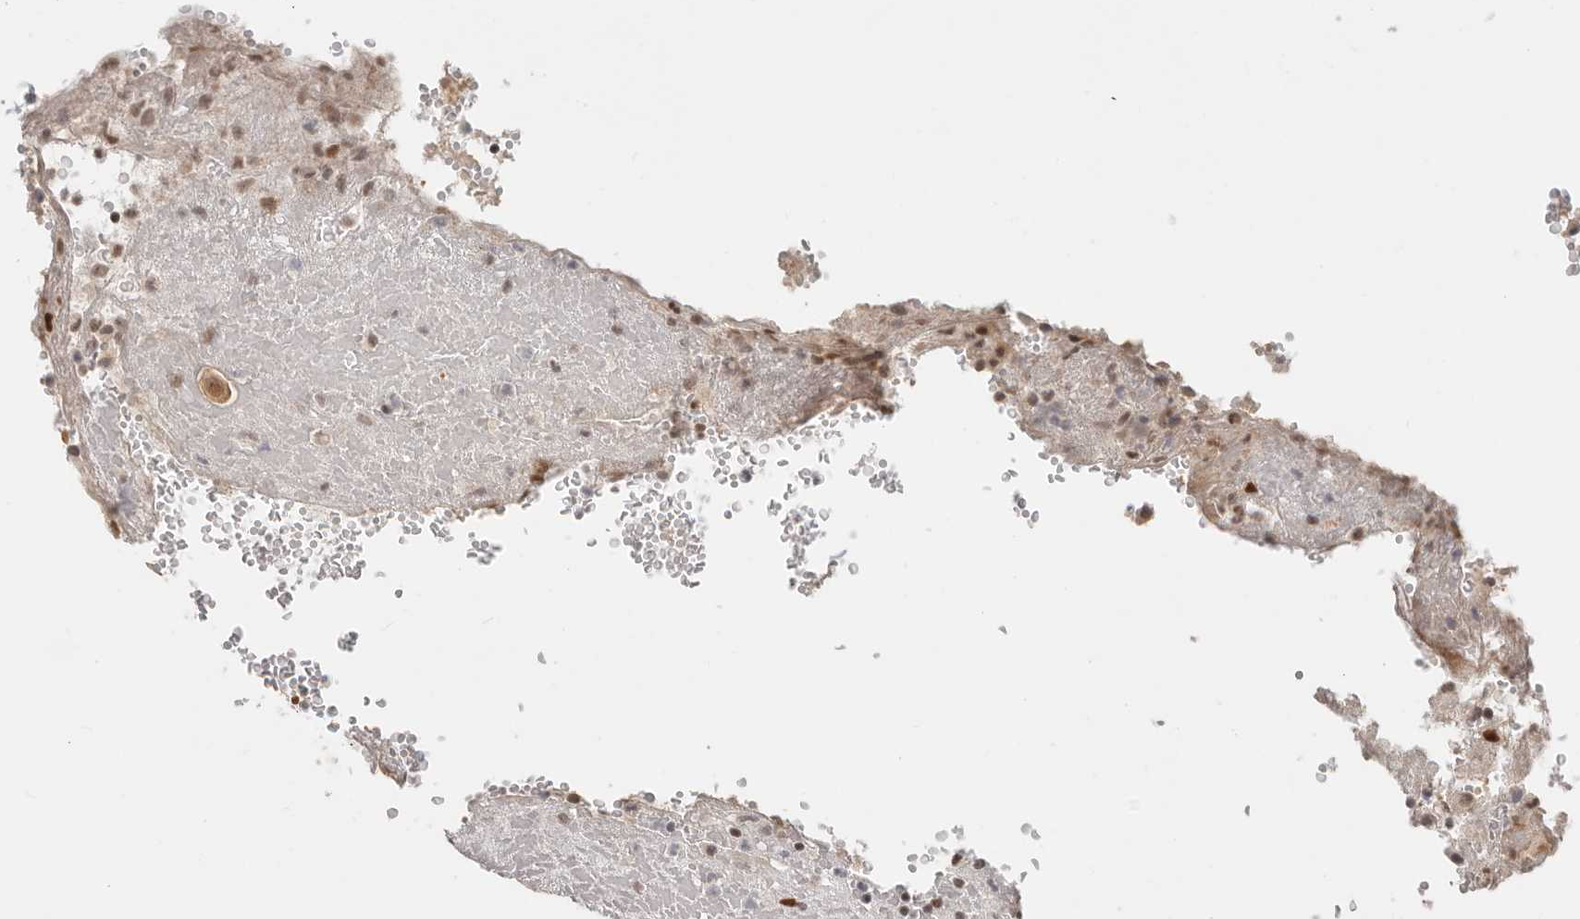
{"staining": {"intensity": "moderate", "quantity": ">75%", "location": "cytoplasmic/membranous,nuclear"}, "tissue": "thyroid cancer", "cell_type": "Tumor cells", "image_type": "cancer", "snomed": [{"axis": "morphology", "description": "Papillary adenocarcinoma, NOS"}, {"axis": "topography", "description": "Thyroid gland"}], "caption": "A medium amount of moderate cytoplasmic/membranous and nuclear positivity is identified in approximately >75% of tumor cells in thyroid papillary adenocarcinoma tissue. The protein is shown in brown color, while the nuclei are stained blue.", "gene": "RFC2", "patient": {"sex": "male", "age": 77}}